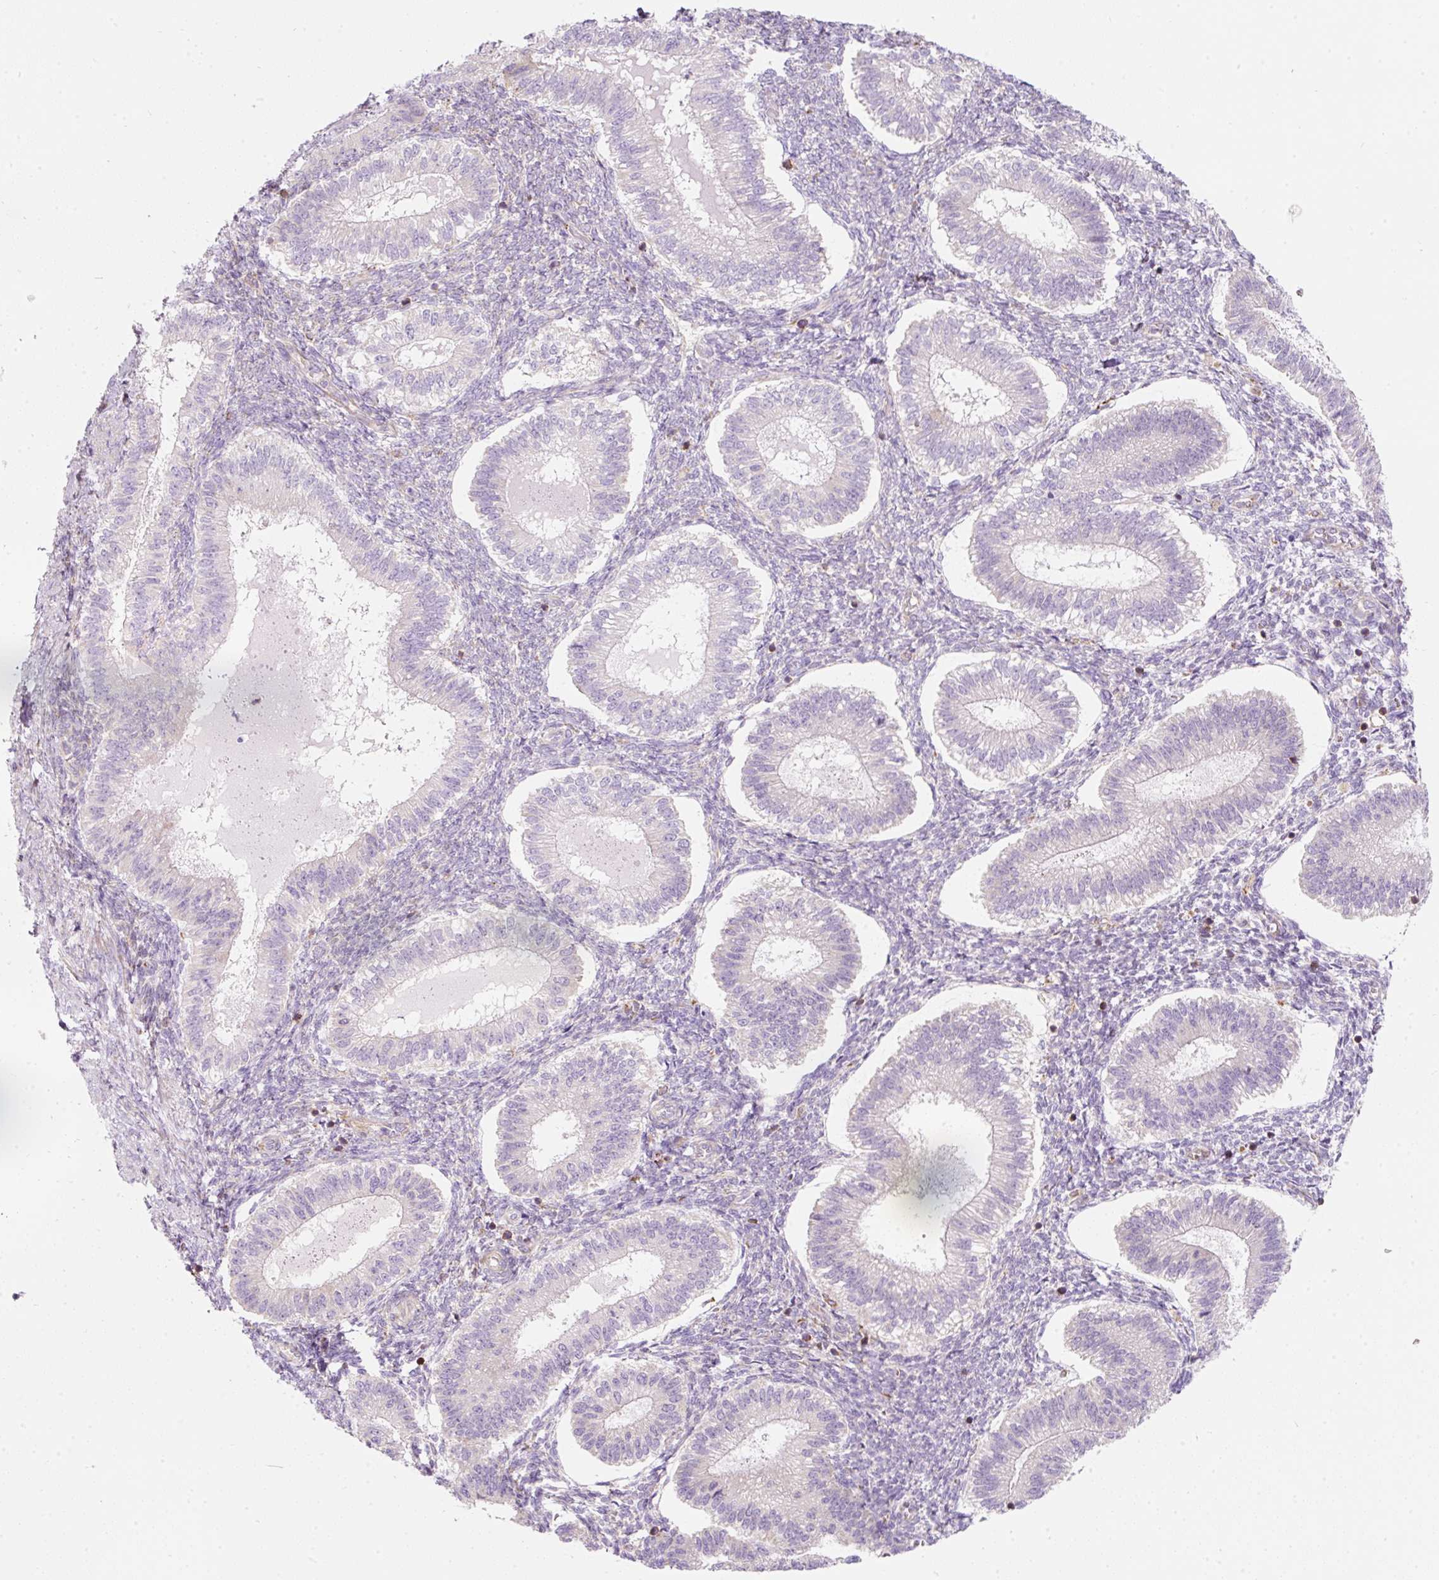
{"staining": {"intensity": "weak", "quantity": "<25%", "location": "cytoplasmic/membranous"}, "tissue": "endometrium", "cell_type": "Cells in endometrial stroma", "image_type": "normal", "snomed": [{"axis": "morphology", "description": "Normal tissue, NOS"}, {"axis": "topography", "description": "Endometrium"}], "caption": "Endometrium was stained to show a protein in brown. There is no significant positivity in cells in endometrial stroma. (DAB (3,3'-diaminobenzidine) IHC visualized using brightfield microscopy, high magnification).", "gene": "ERAP2", "patient": {"sex": "female", "age": 25}}